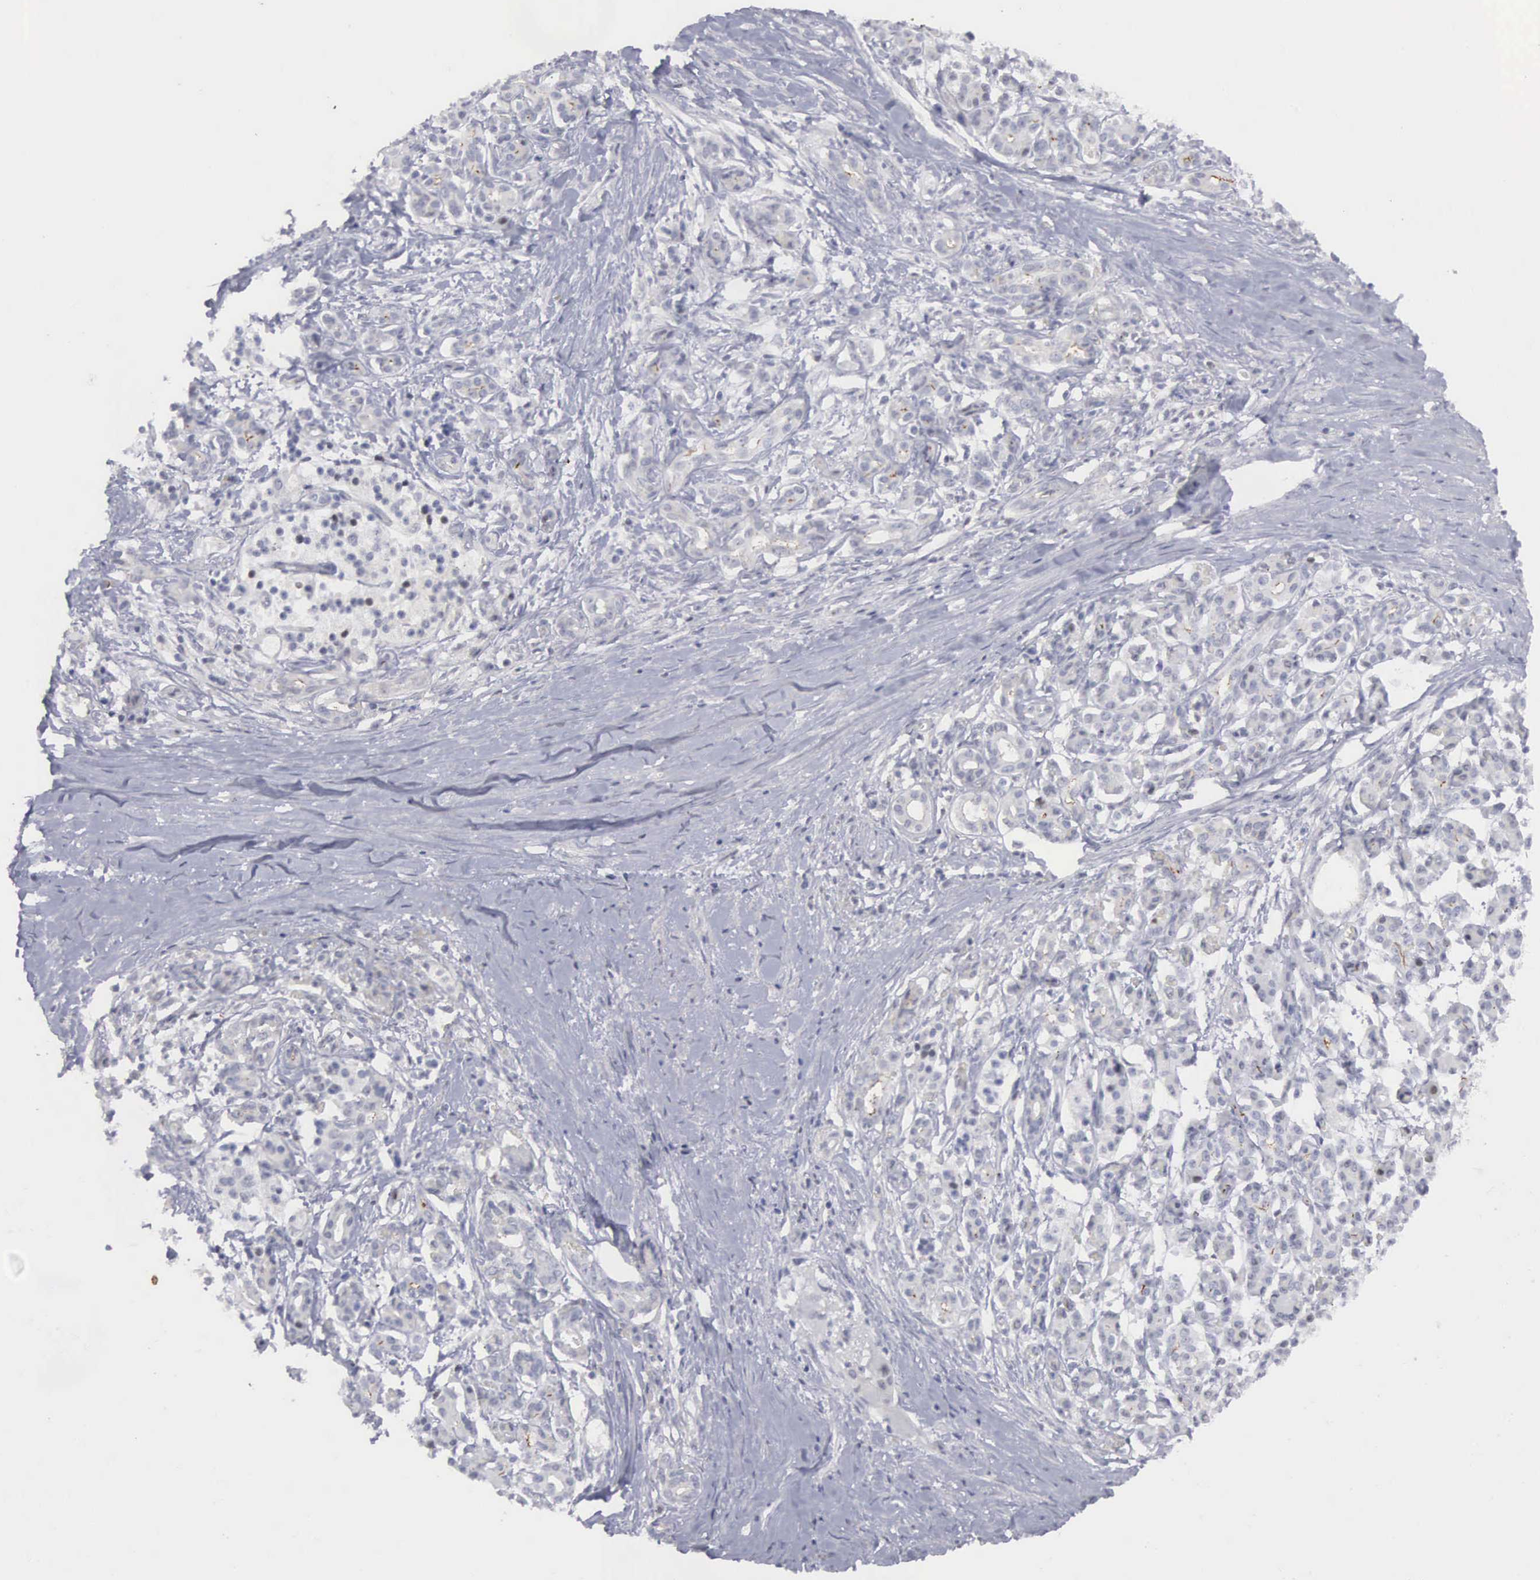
{"staining": {"intensity": "weak", "quantity": "<25%", "location": "cytoplasmic/membranous"}, "tissue": "pancreatic cancer", "cell_type": "Tumor cells", "image_type": "cancer", "snomed": [{"axis": "morphology", "description": "Adenocarcinoma, NOS"}, {"axis": "topography", "description": "Pancreas"}], "caption": "Human pancreatic cancer stained for a protein using IHC reveals no positivity in tumor cells.", "gene": "RBPJ", "patient": {"sex": "male", "age": 59}}